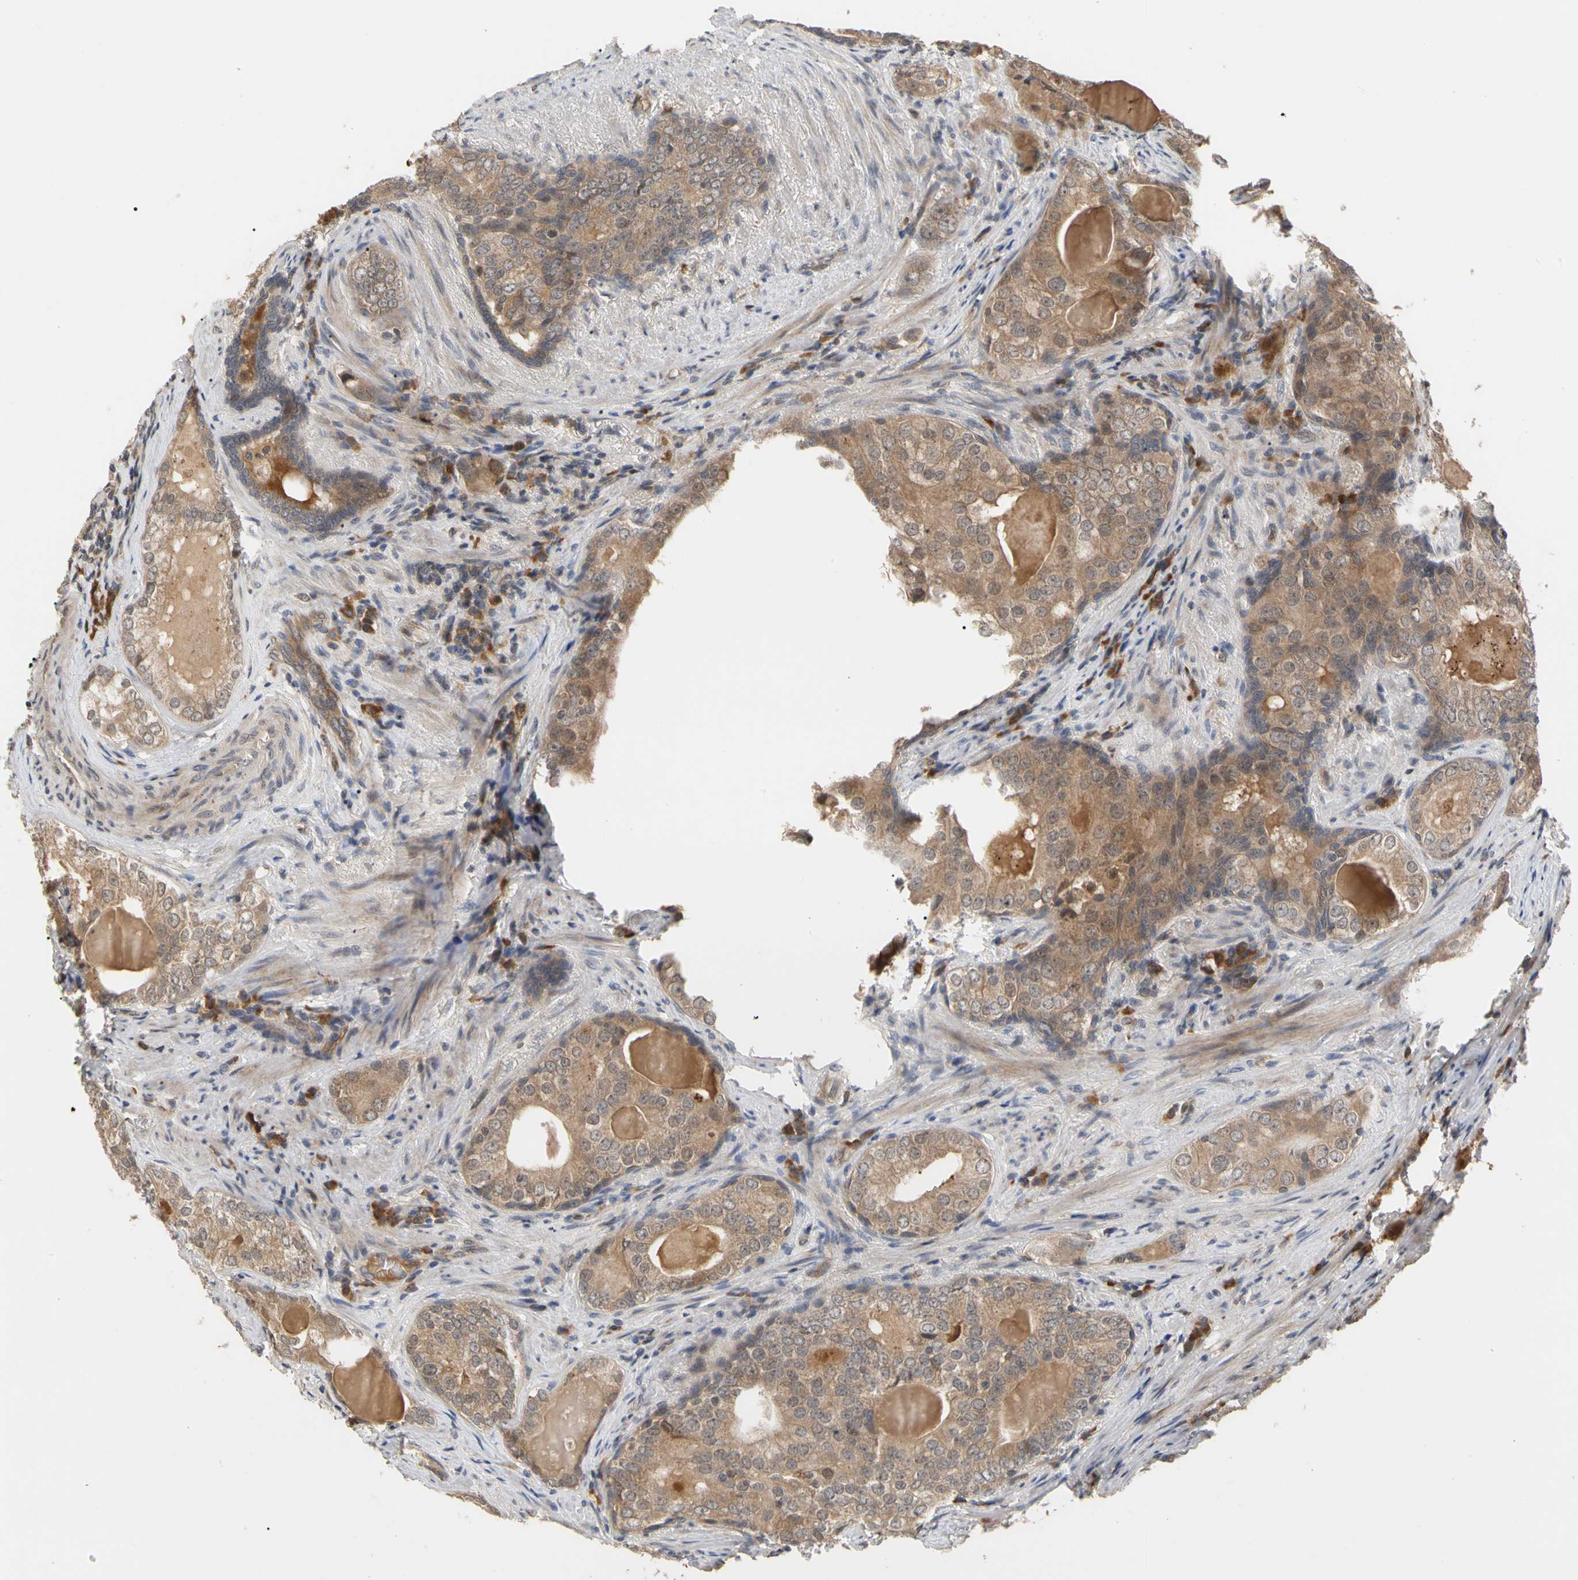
{"staining": {"intensity": "moderate", "quantity": ">75%", "location": "cytoplasmic/membranous"}, "tissue": "prostate cancer", "cell_type": "Tumor cells", "image_type": "cancer", "snomed": [{"axis": "morphology", "description": "Adenocarcinoma, High grade"}, {"axis": "topography", "description": "Prostate"}], "caption": "A micrograph of human prostate adenocarcinoma (high-grade) stained for a protein reveals moderate cytoplasmic/membranous brown staining in tumor cells. Using DAB (3,3'-diaminobenzidine) (brown) and hematoxylin (blue) stains, captured at high magnification using brightfield microscopy.", "gene": "CYTIP", "patient": {"sex": "male", "age": 66}}